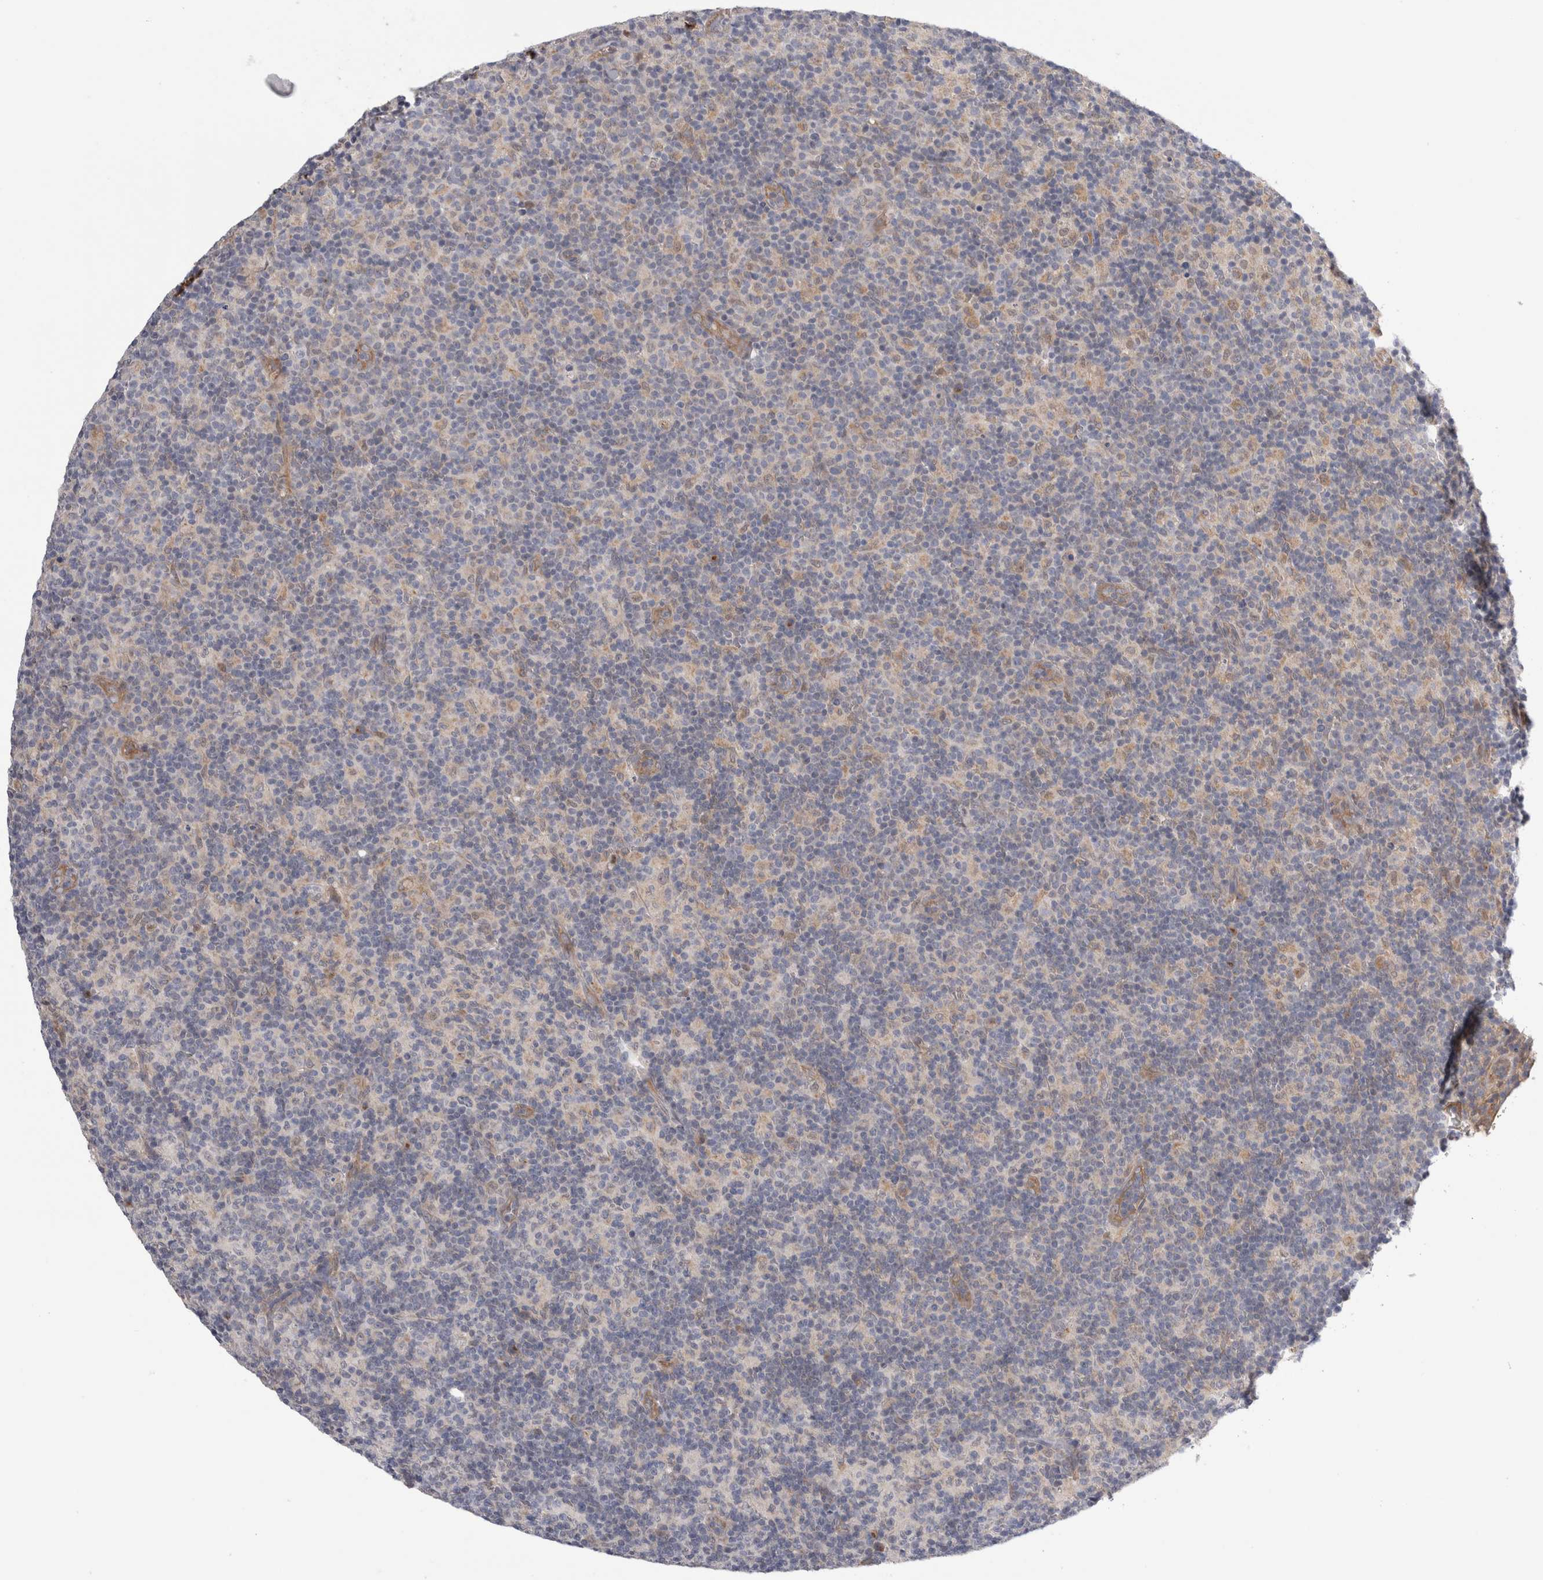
{"staining": {"intensity": "negative", "quantity": "none", "location": "none"}, "tissue": "lymph node", "cell_type": "Germinal center cells", "image_type": "normal", "snomed": [{"axis": "morphology", "description": "Normal tissue, NOS"}, {"axis": "morphology", "description": "Inflammation, NOS"}, {"axis": "topography", "description": "Lymph node"}], "caption": "High power microscopy photomicrograph of an immunohistochemistry (IHC) micrograph of unremarkable lymph node, revealing no significant staining in germinal center cells.", "gene": "TAFA5", "patient": {"sex": "male", "age": 55}}